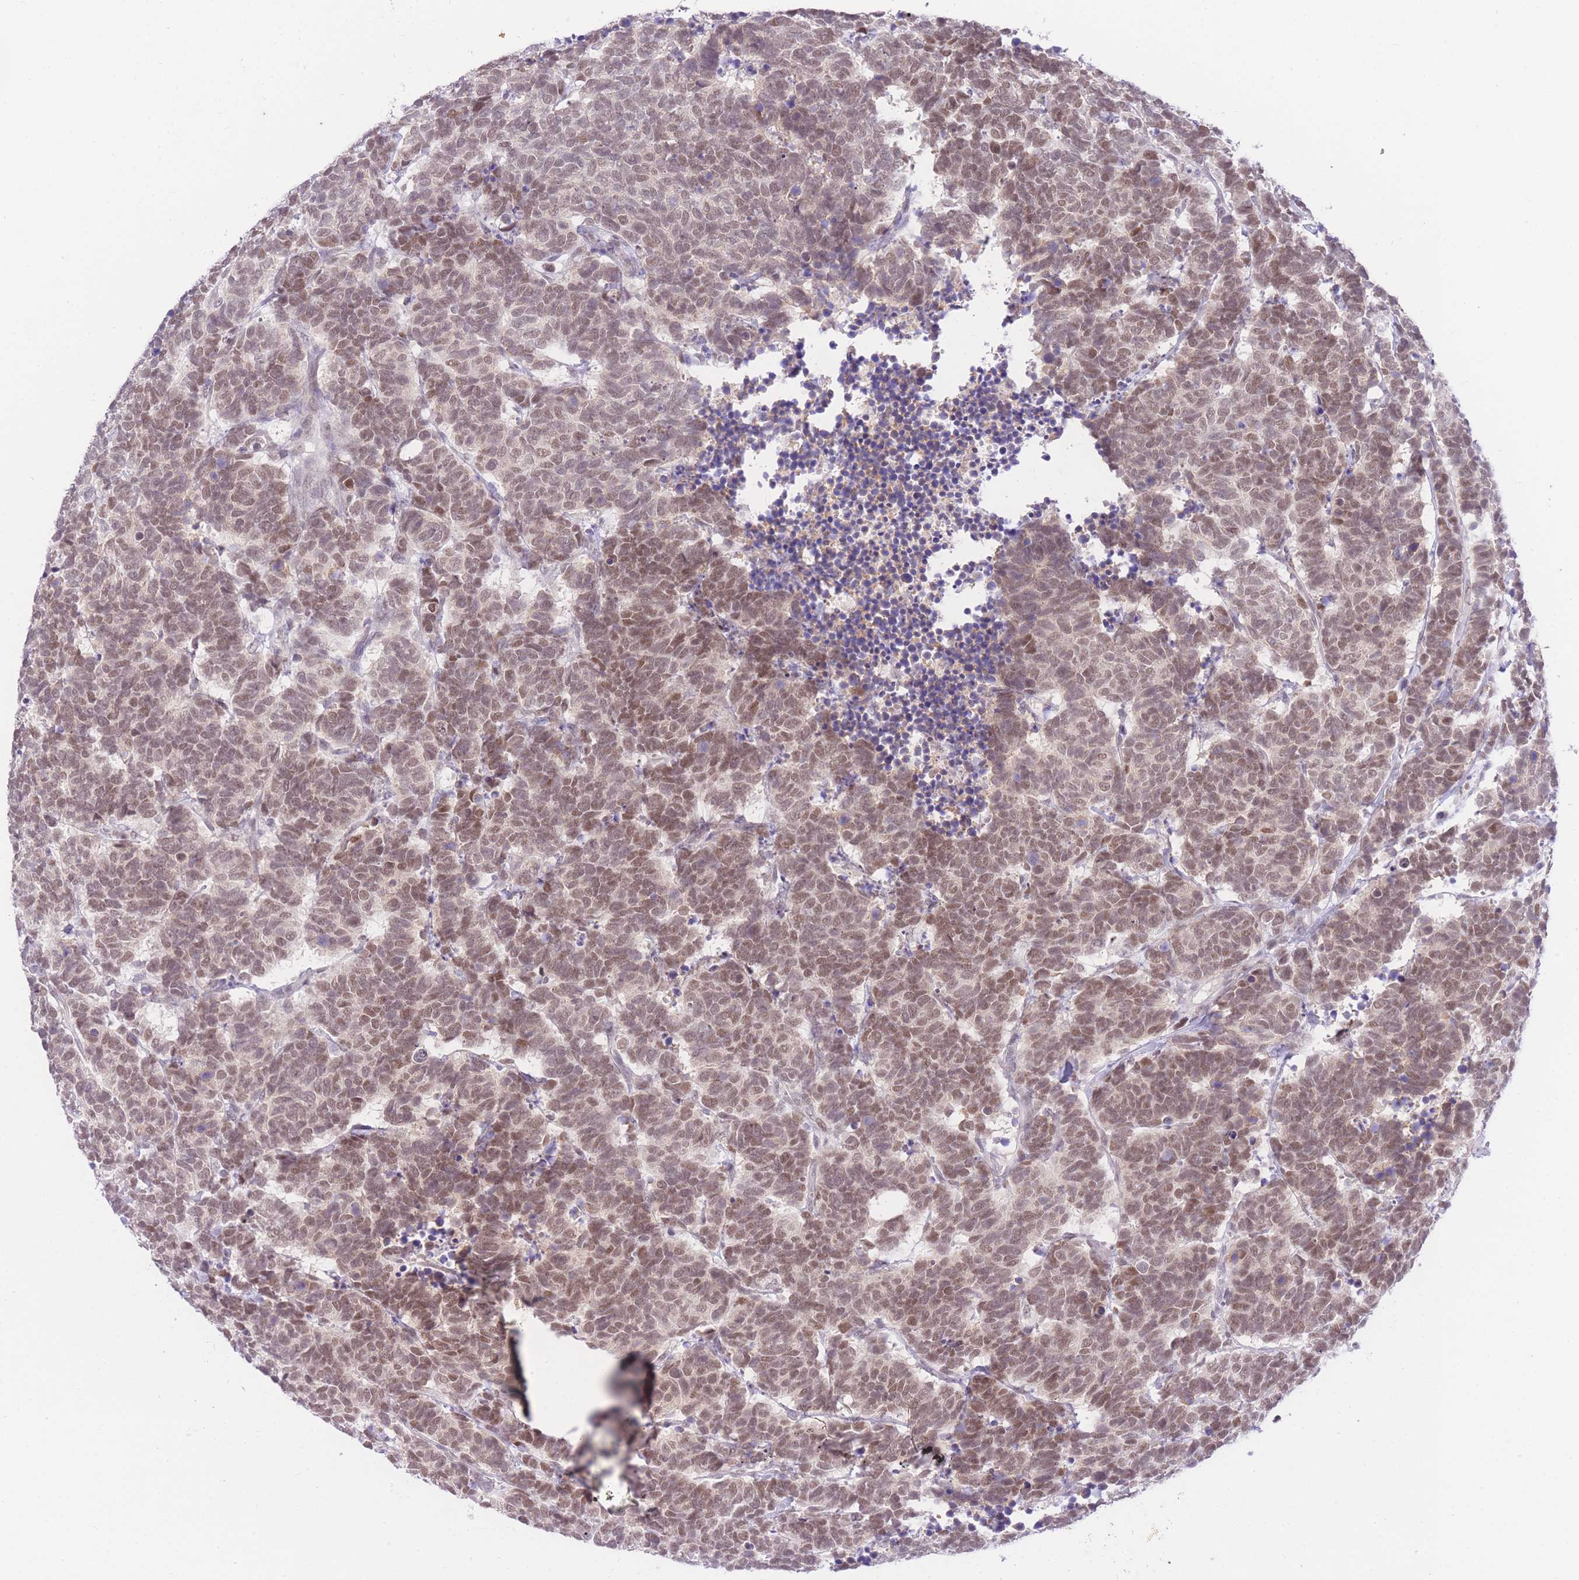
{"staining": {"intensity": "moderate", "quantity": ">75%", "location": "nuclear"}, "tissue": "carcinoid", "cell_type": "Tumor cells", "image_type": "cancer", "snomed": [{"axis": "morphology", "description": "Carcinoma, NOS"}, {"axis": "morphology", "description": "Carcinoid, malignant, NOS"}, {"axis": "topography", "description": "Urinary bladder"}], "caption": "Tumor cells reveal medium levels of moderate nuclear expression in about >75% of cells in human carcinoid.", "gene": "UBXN7", "patient": {"sex": "male", "age": 57}}